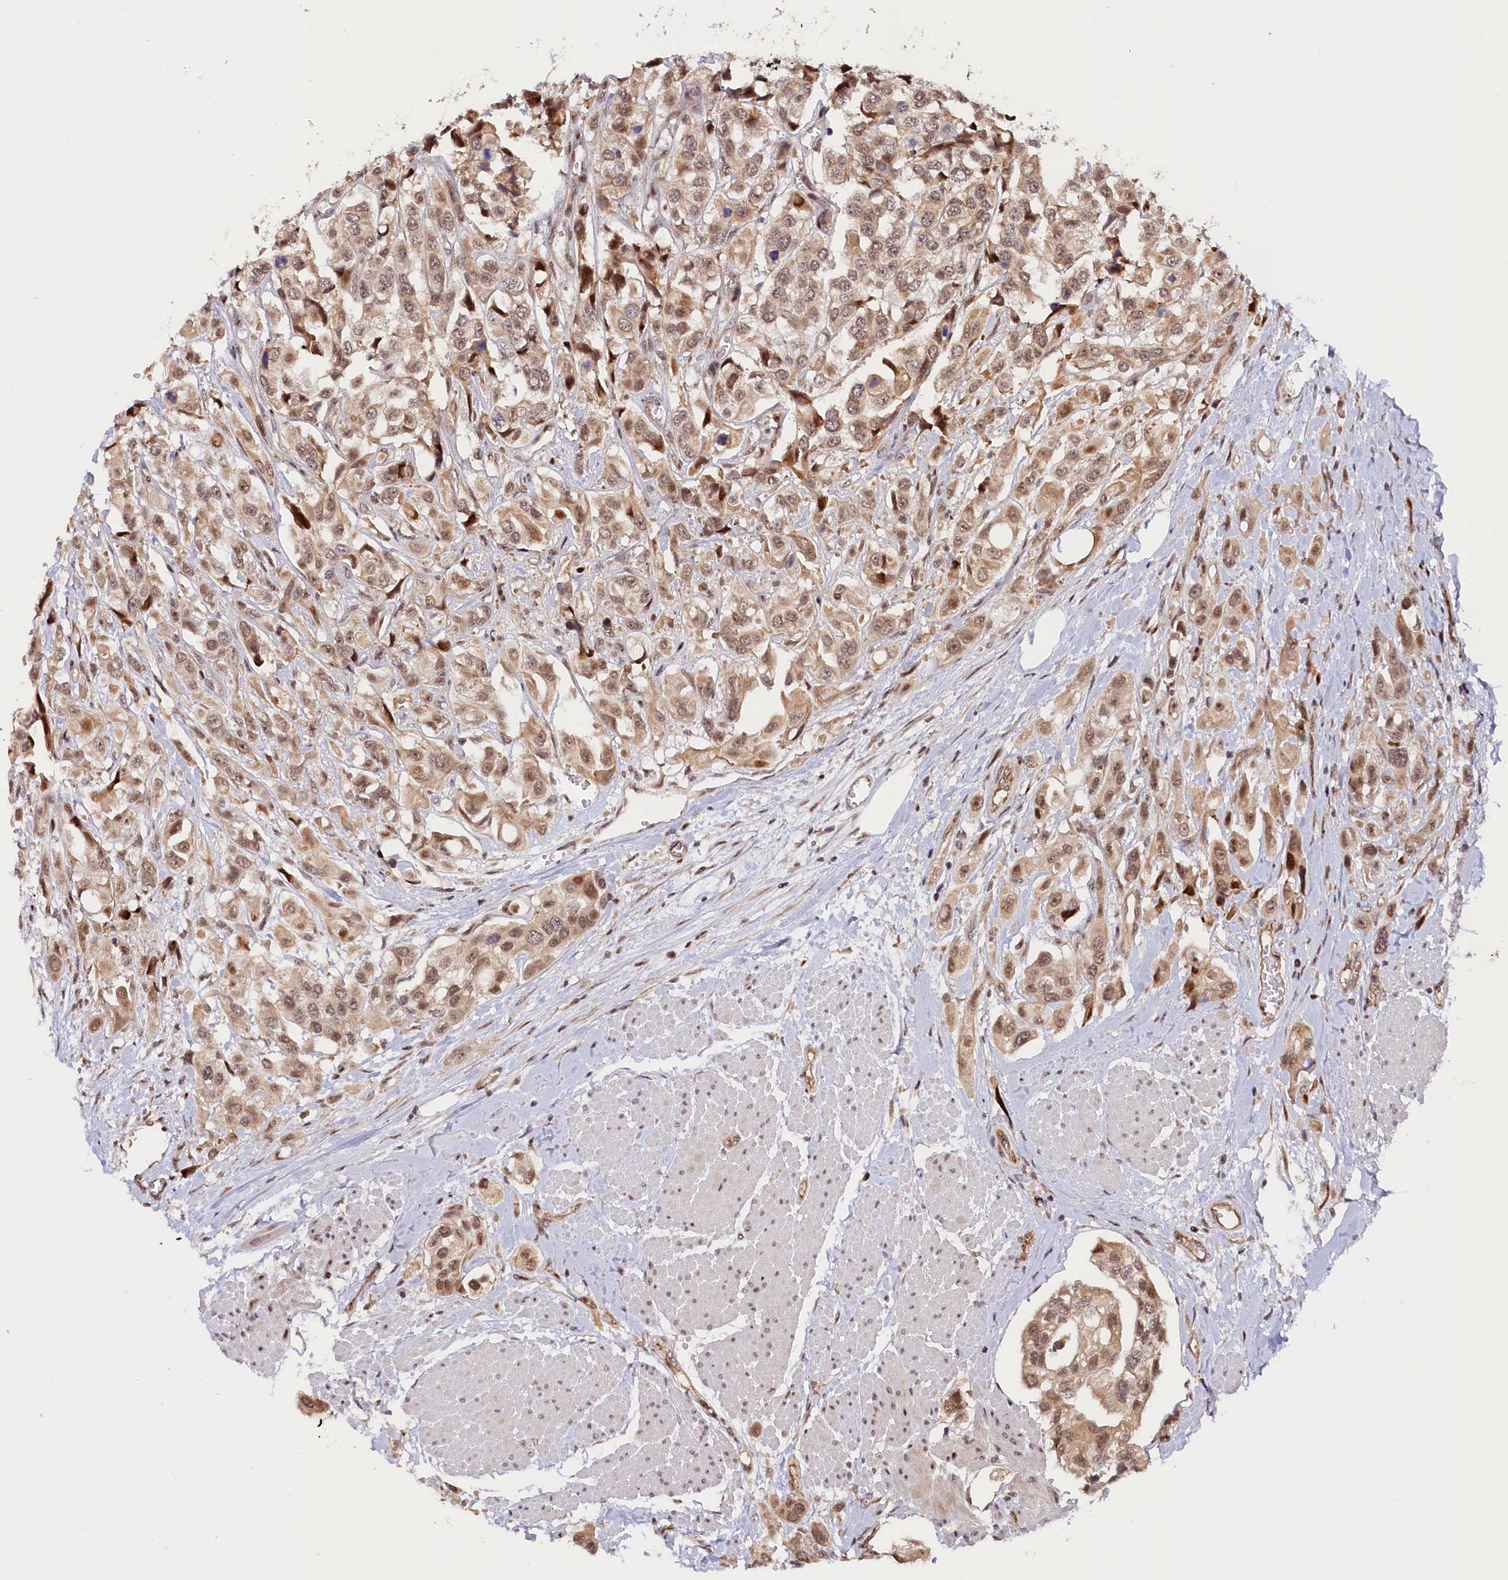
{"staining": {"intensity": "weak", "quantity": ">75%", "location": "cytoplasmic/membranous,nuclear"}, "tissue": "urothelial cancer", "cell_type": "Tumor cells", "image_type": "cancer", "snomed": [{"axis": "morphology", "description": "Urothelial carcinoma, High grade"}, {"axis": "topography", "description": "Urinary bladder"}], "caption": "A brown stain labels weak cytoplasmic/membranous and nuclear expression of a protein in human urothelial carcinoma (high-grade) tumor cells.", "gene": "ANKRD24", "patient": {"sex": "male", "age": 67}}